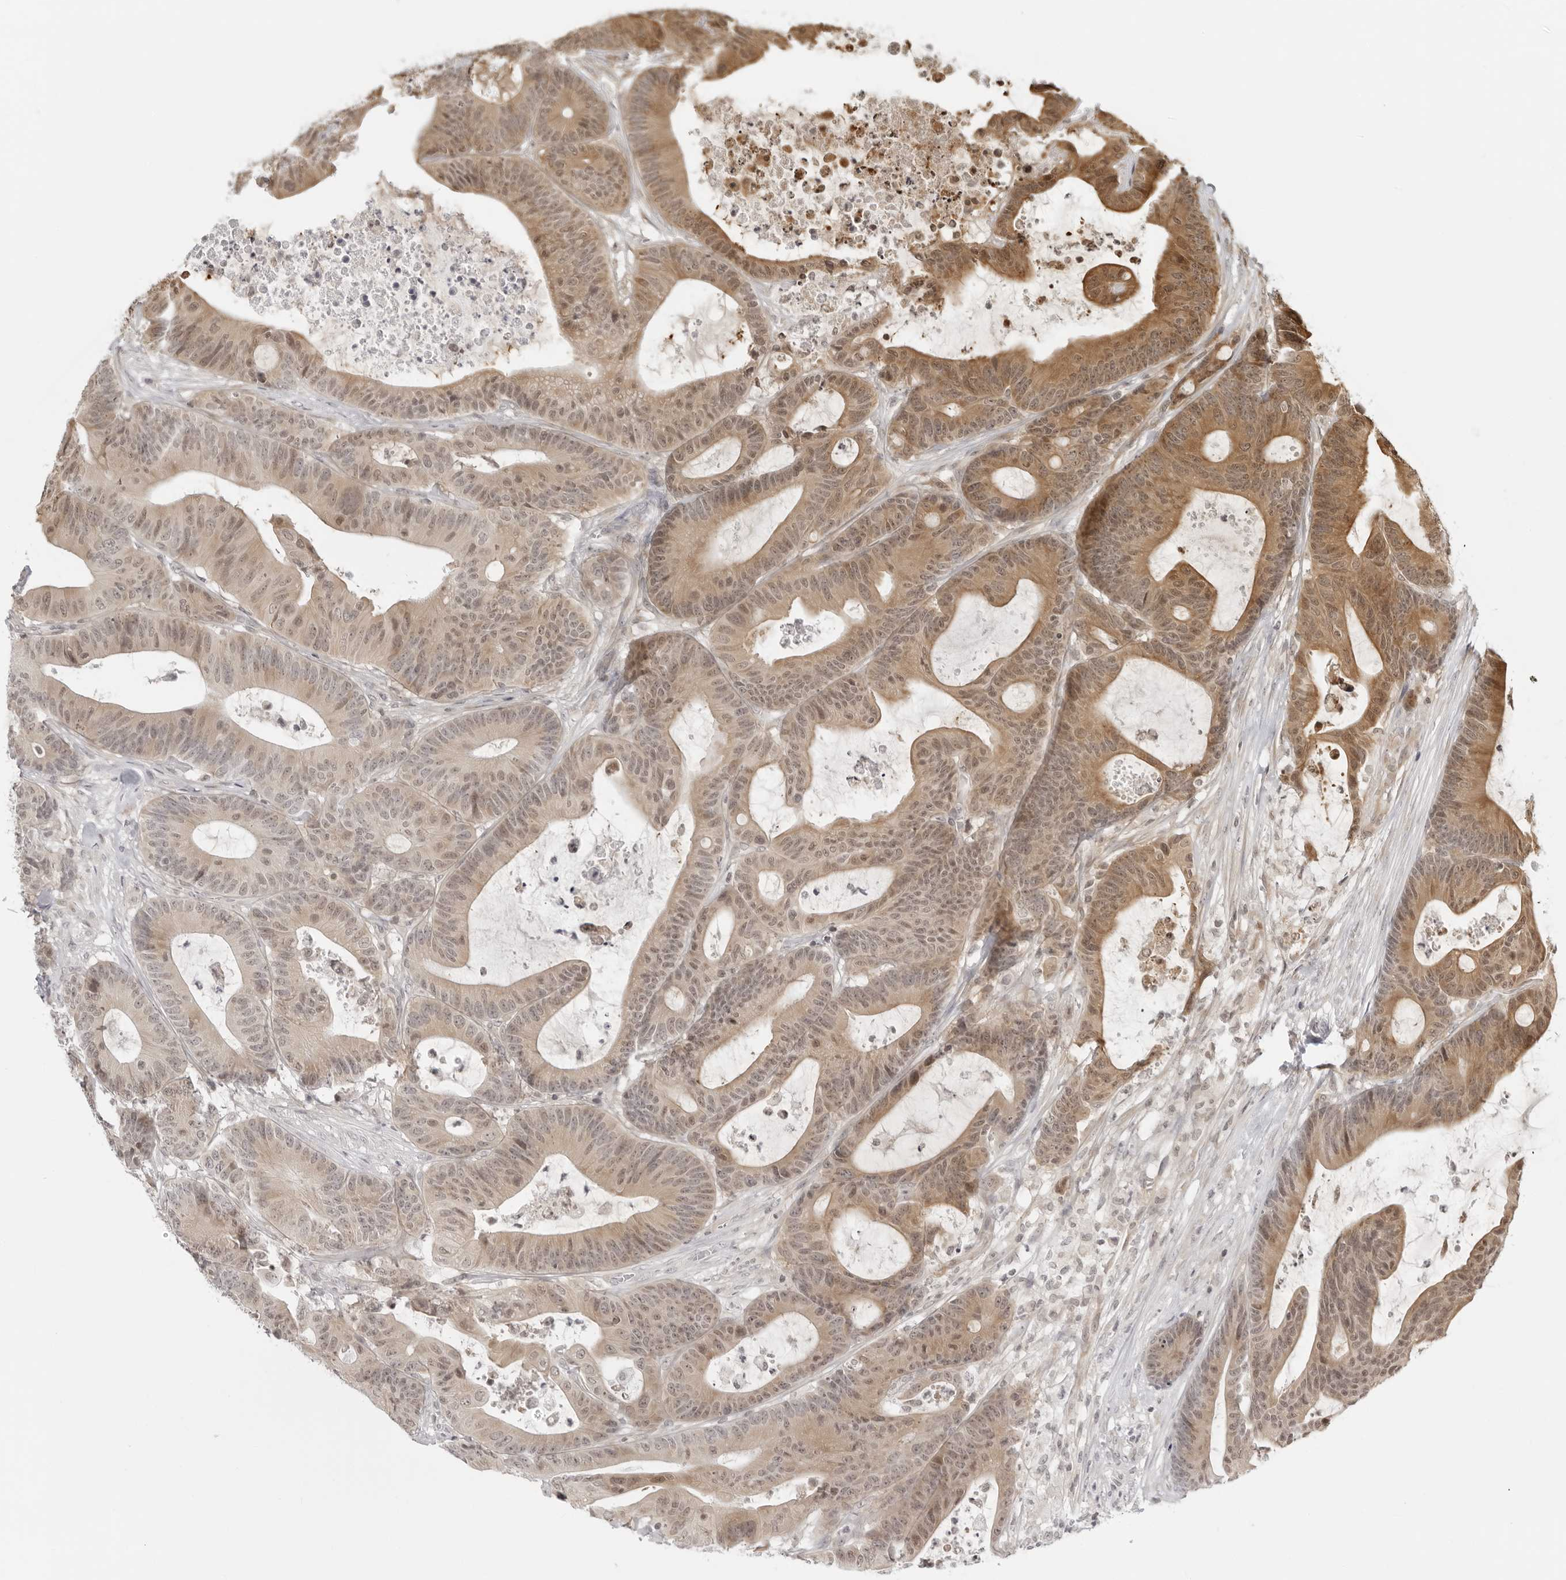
{"staining": {"intensity": "moderate", "quantity": ">75%", "location": "cytoplasmic/membranous,nuclear"}, "tissue": "colorectal cancer", "cell_type": "Tumor cells", "image_type": "cancer", "snomed": [{"axis": "morphology", "description": "Adenocarcinoma, NOS"}, {"axis": "topography", "description": "Colon"}], "caption": "Immunohistochemical staining of colorectal cancer demonstrates medium levels of moderate cytoplasmic/membranous and nuclear protein positivity in about >75% of tumor cells.", "gene": "PRRC2C", "patient": {"sex": "female", "age": 84}}